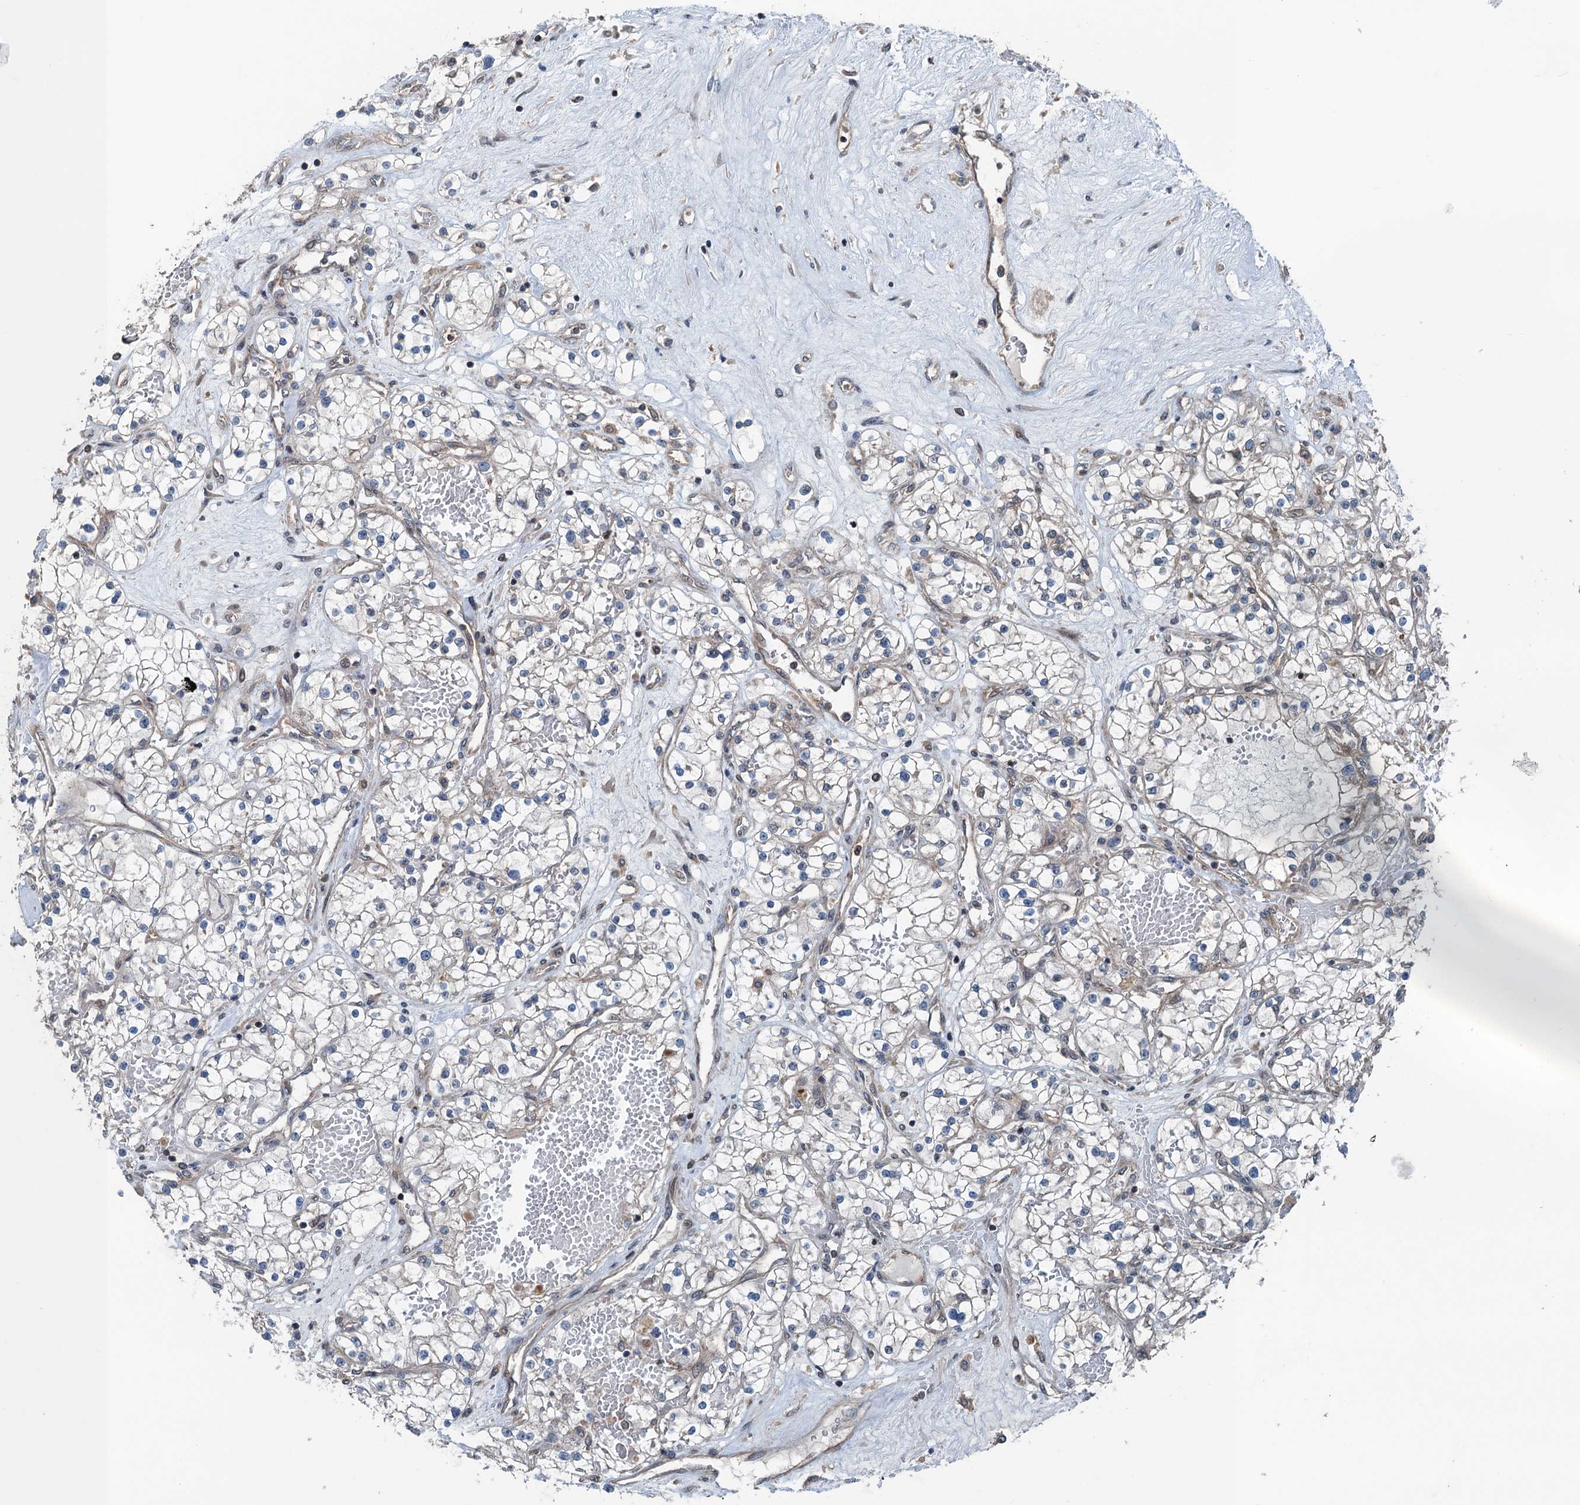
{"staining": {"intensity": "negative", "quantity": "none", "location": "none"}, "tissue": "renal cancer", "cell_type": "Tumor cells", "image_type": "cancer", "snomed": [{"axis": "morphology", "description": "Normal tissue, NOS"}, {"axis": "morphology", "description": "Adenocarcinoma, NOS"}, {"axis": "topography", "description": "Kidney"}], "caption": "Human renal cancer stained for a protein using immunohistochemistry shows no expression in tumor cells.", "gene": "TRAPPC8", "patient": {"sex": "male", "age": 68}}